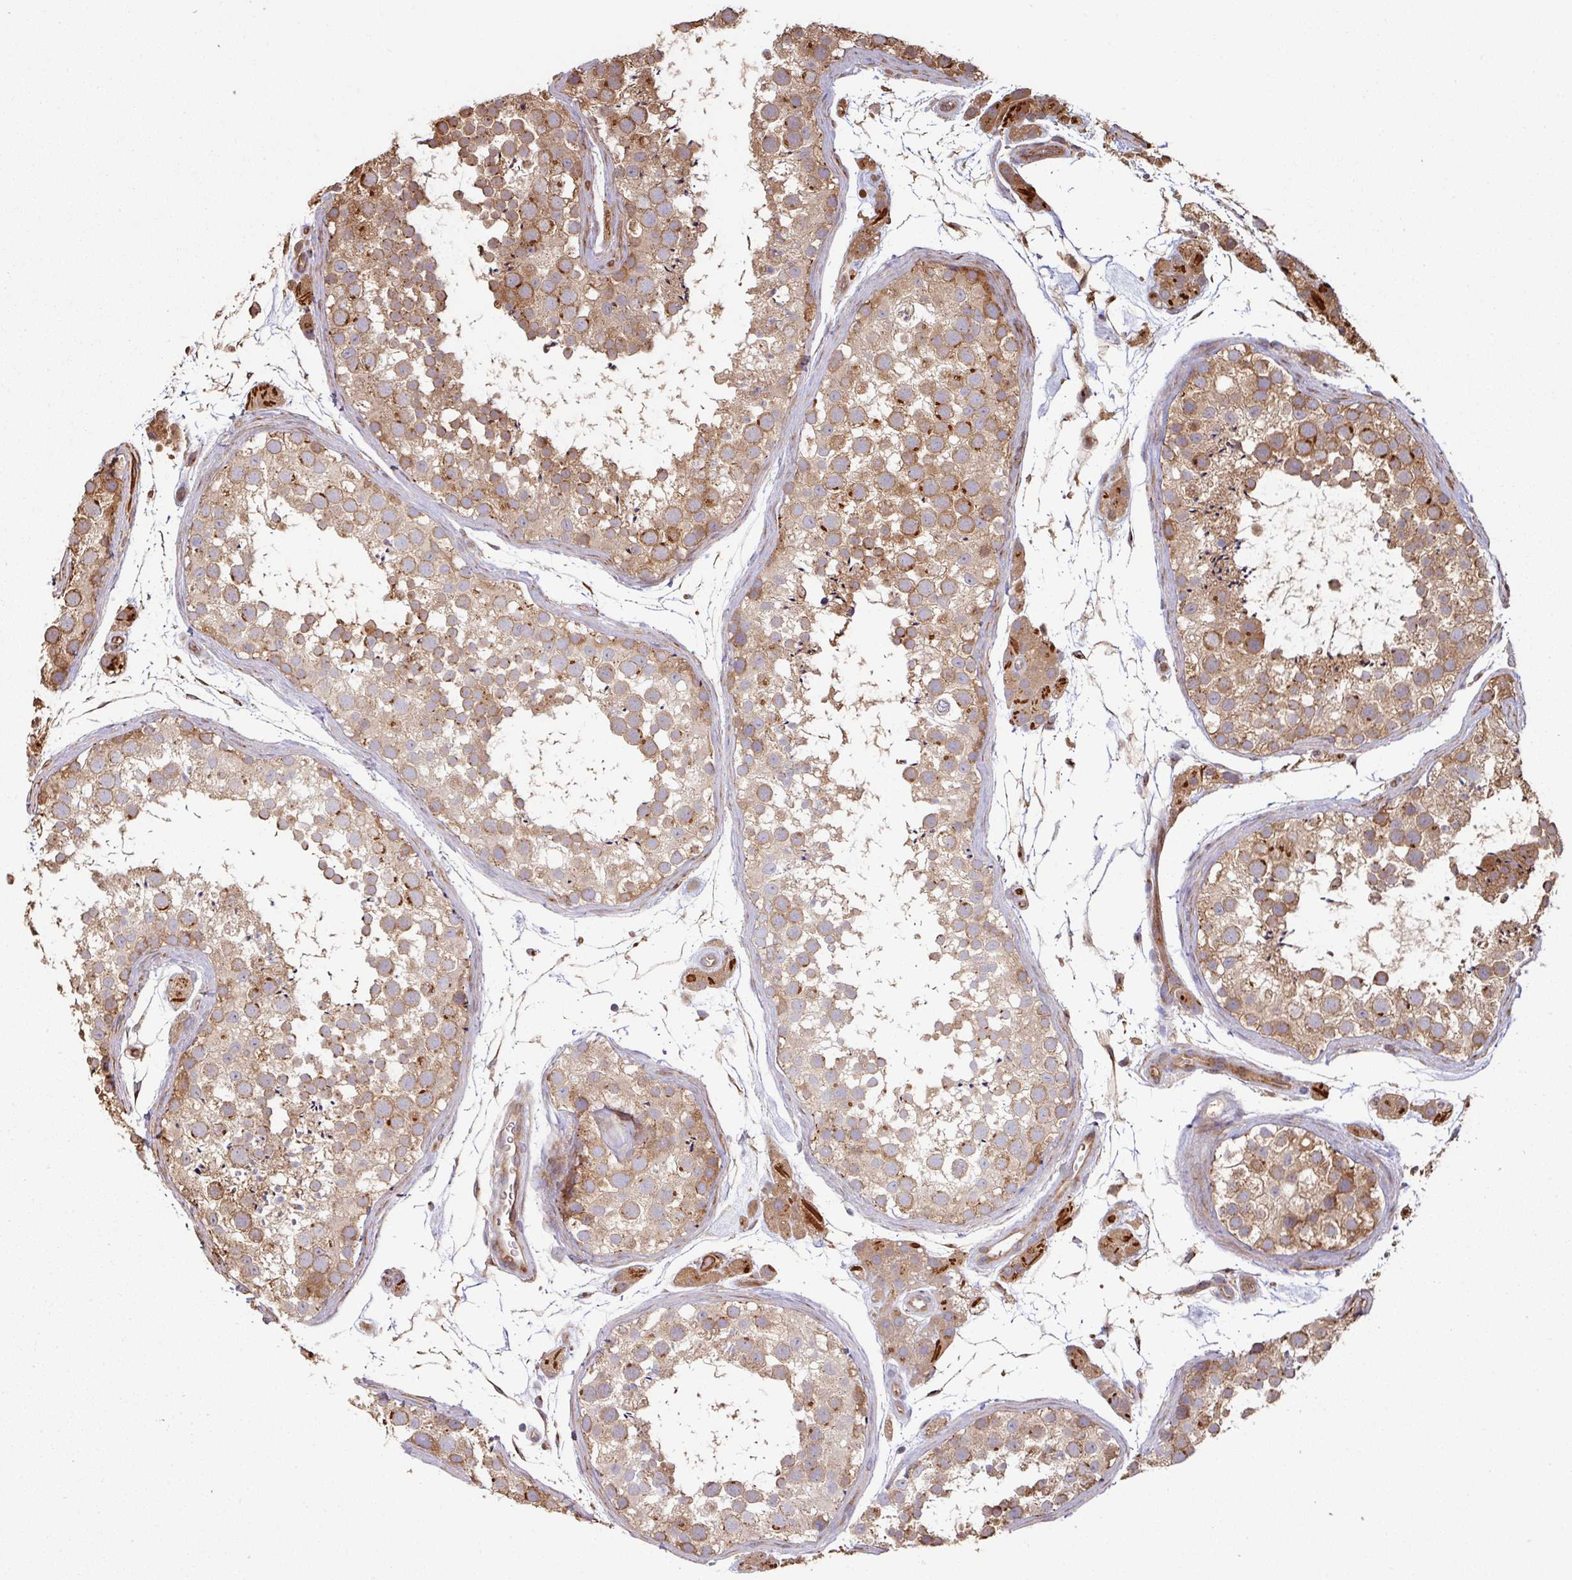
{"staining": {"intensity": "moderate", "quantity": ">75%", "location": "cytoplasmic/membranous"}, "tissue": "testis", "cell_type": "Cells in seminiferous ducts", "image_type": "normal", "snomed": [{"axis": "morphology", "description": "Normal tissue, NOS"}, {"axis": "topography", "description": "Testis"}], "caption": "Approximately >75% of cells in seminiferous ducts in benign testis exhibit moderate cytoplasmic/membranous protein expression as visualized by brown immunohistochemical staining.", "gene": "SIK1", "patient": {"sex": "male", "age": 41}}